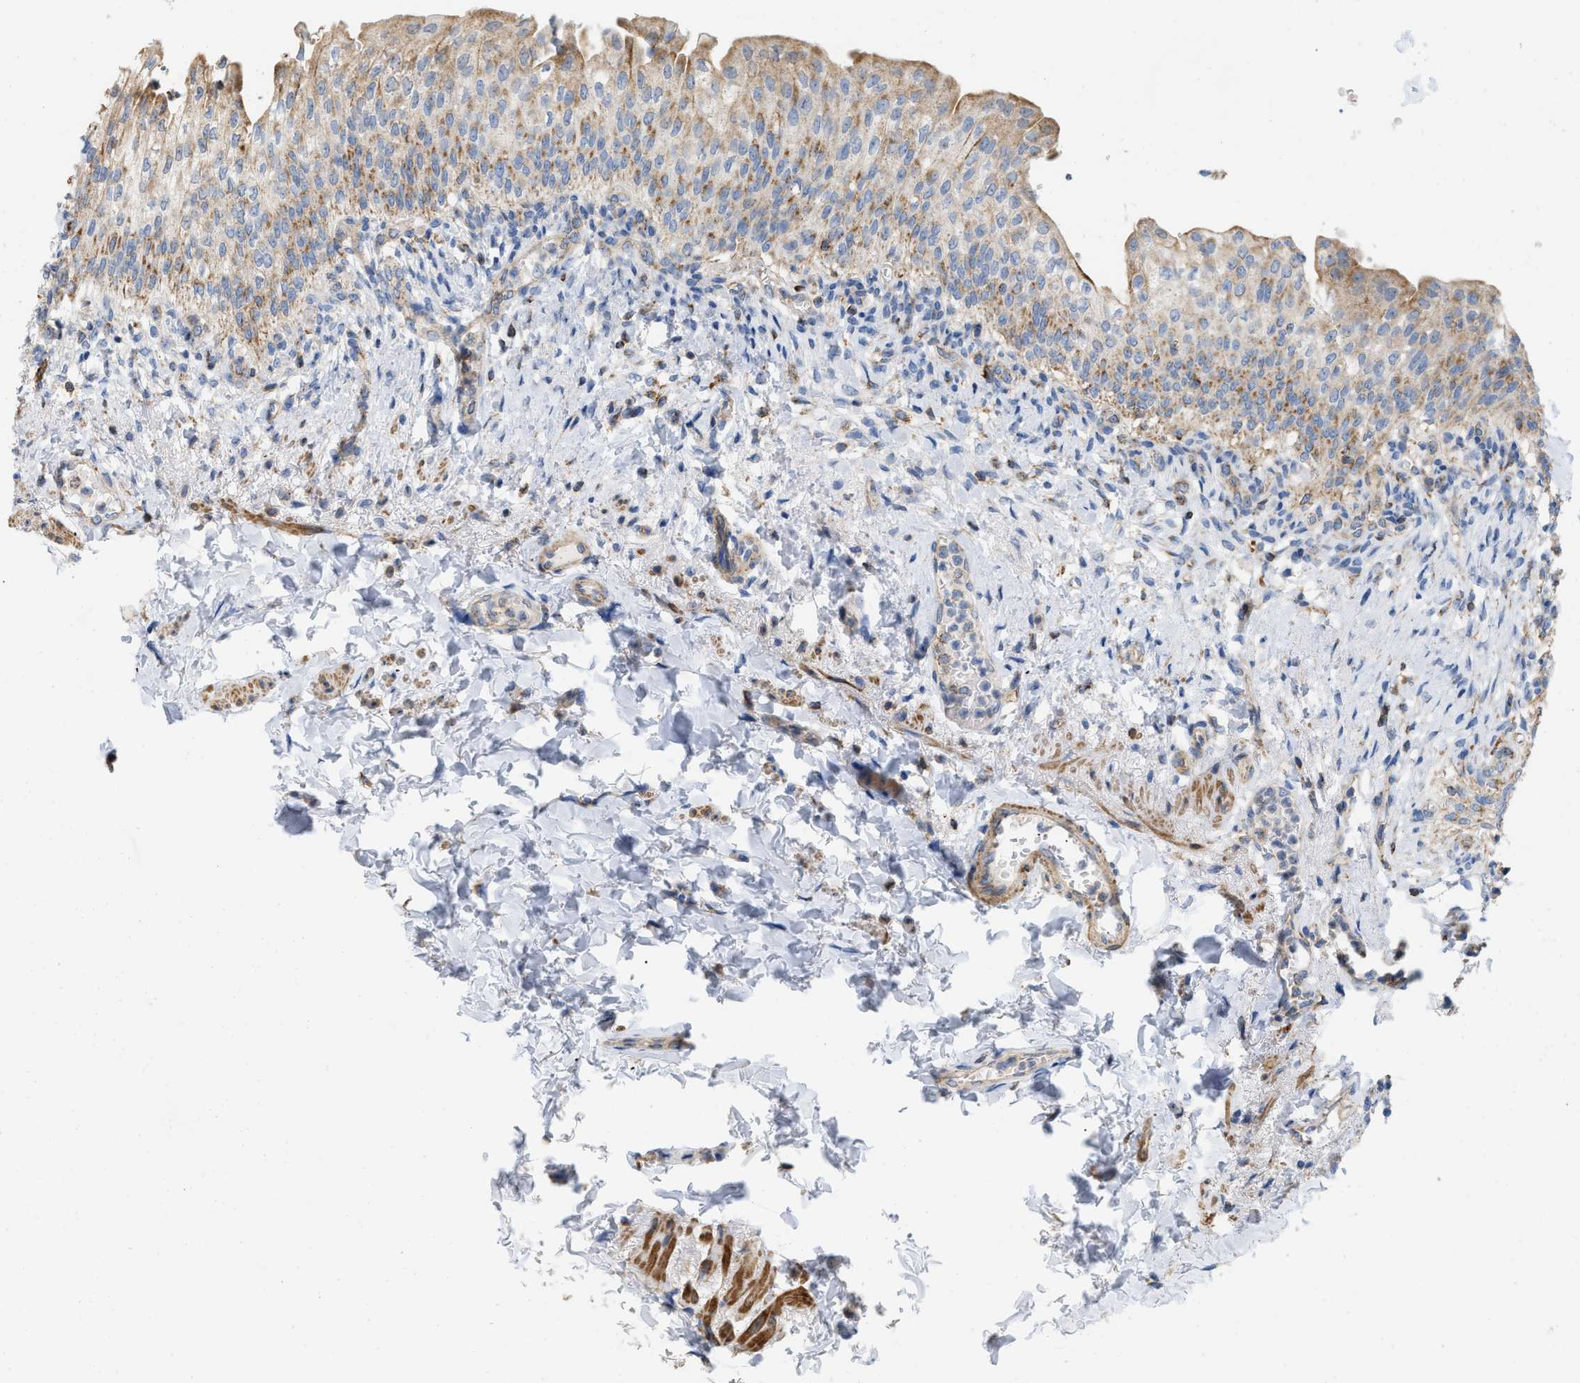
{"staining": {"intensity": "moderate", "quantity": ">75%", "location": "cytoplasmic/membranous"}, "tissue": "urinary bladder", "cell_type": "Urothelial cells", "image_type": "normal", "snomed": [{"axis": "morphology", "description": "Normal tissue, NOS"}, {"axis": "topography", "description": "Urinary bladder"}], "caption": "Immunohistochemical staining of benign urinary bladder shows moderate cytoplasmic/membranous protein expression in about >75% of urothelial cells.", "gene": "GRB10", "patient": {"sex": "female", "age": 60}}